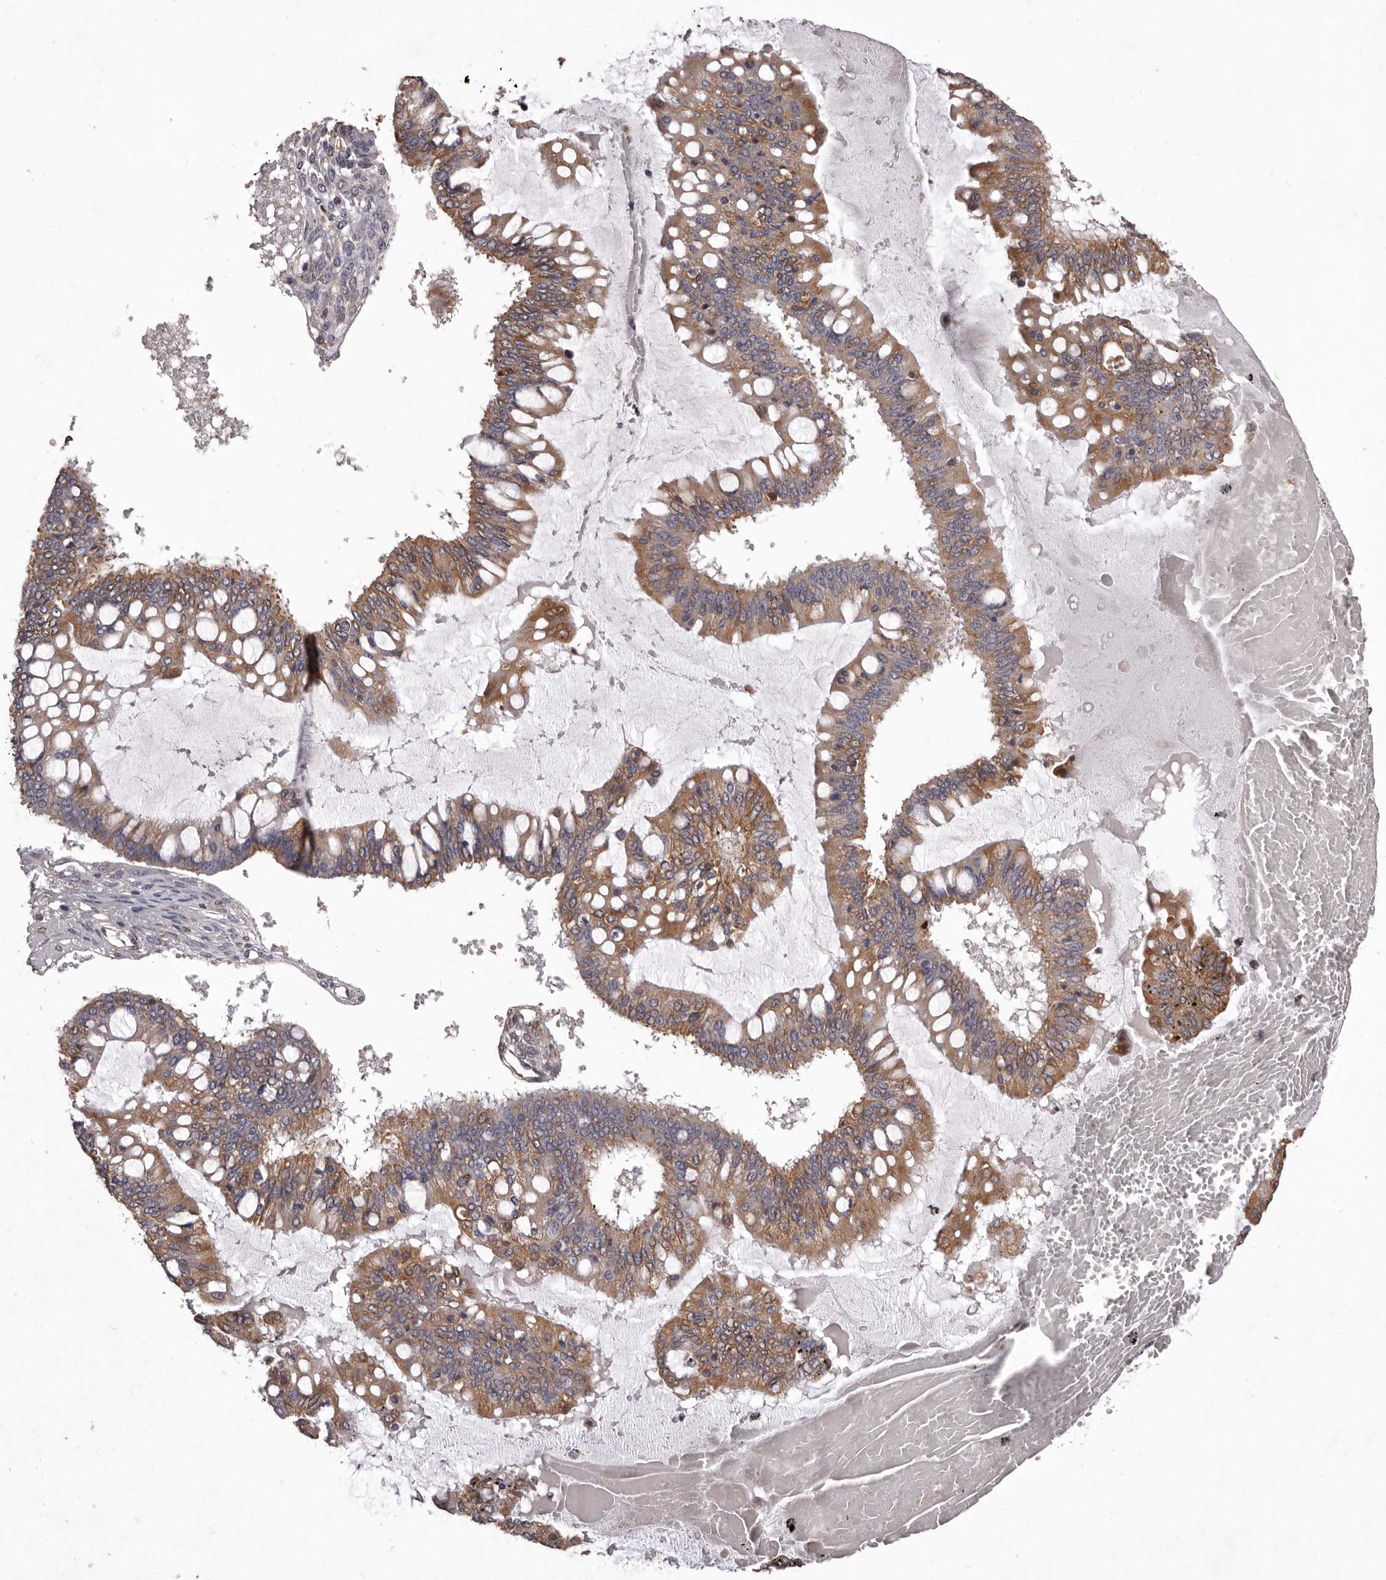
{"staining": {"intensity": "moderate", "quantity": ">75%", "location": "cytoplasmic/membranous"}, "tissue": "ovarian cancer", "cell_type": "Tumor cells", "image_type": "cancer", "snomed": [{"axis": "morphology", "description": "Cystadenocarcinoma, mucinous, NOS"}, {"axis": "topography", "description": "Ovary"}], "caption": "Human ovarian cancer (mucinous cystadenocarcinoma) stained for a protein (brown) reveals moderate cytoplasmic/membranous positive positivity in about >75% of tumor cells.", "gene": "CELF3", "patient": {"sex": "female", "age": 73}}